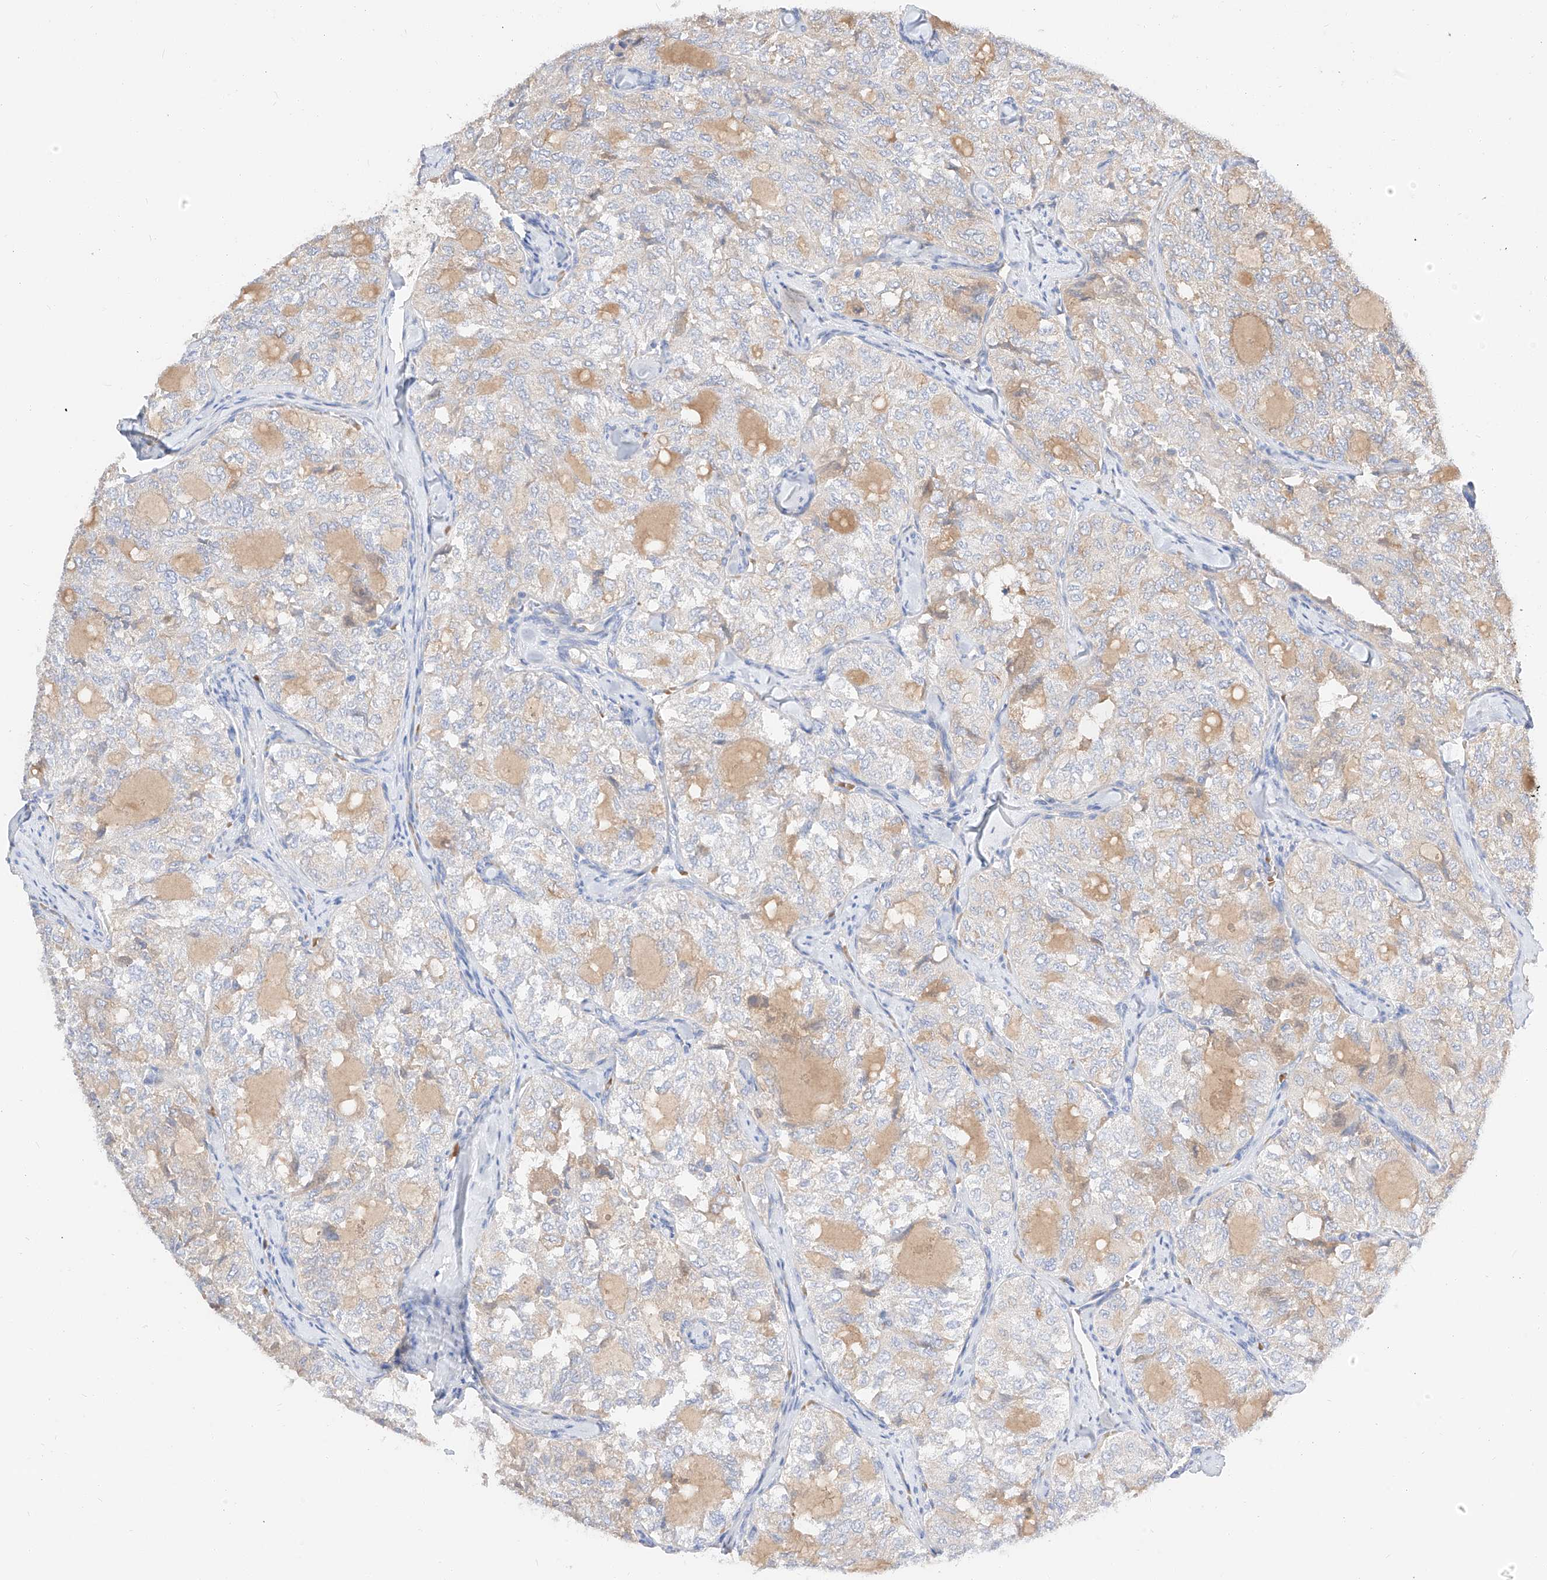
{"staining": {"intensity": "weak", "quantity": "<25%", "location": "cytoplasmic/membranous"}, "tissue": "thyroid cancer", "cell_type": "Tumor cells", "image_type": "cancer", "snomed": [{"axis": "morphology", "description": "Follicular adenoma carcinoma, NOS"}, {"axis": "topography", "description": "Thyroid gland"}], "caption": "High magnification brightfield microscopy of thyroid cancer (follicular adenoma carcinoma) stained with DAB (brown) and counterstained with hematoxylin (blue): tumor cells show no significant positivity.", "gene": "MAP7", "patient": {"sex": "male", "age": 75}}